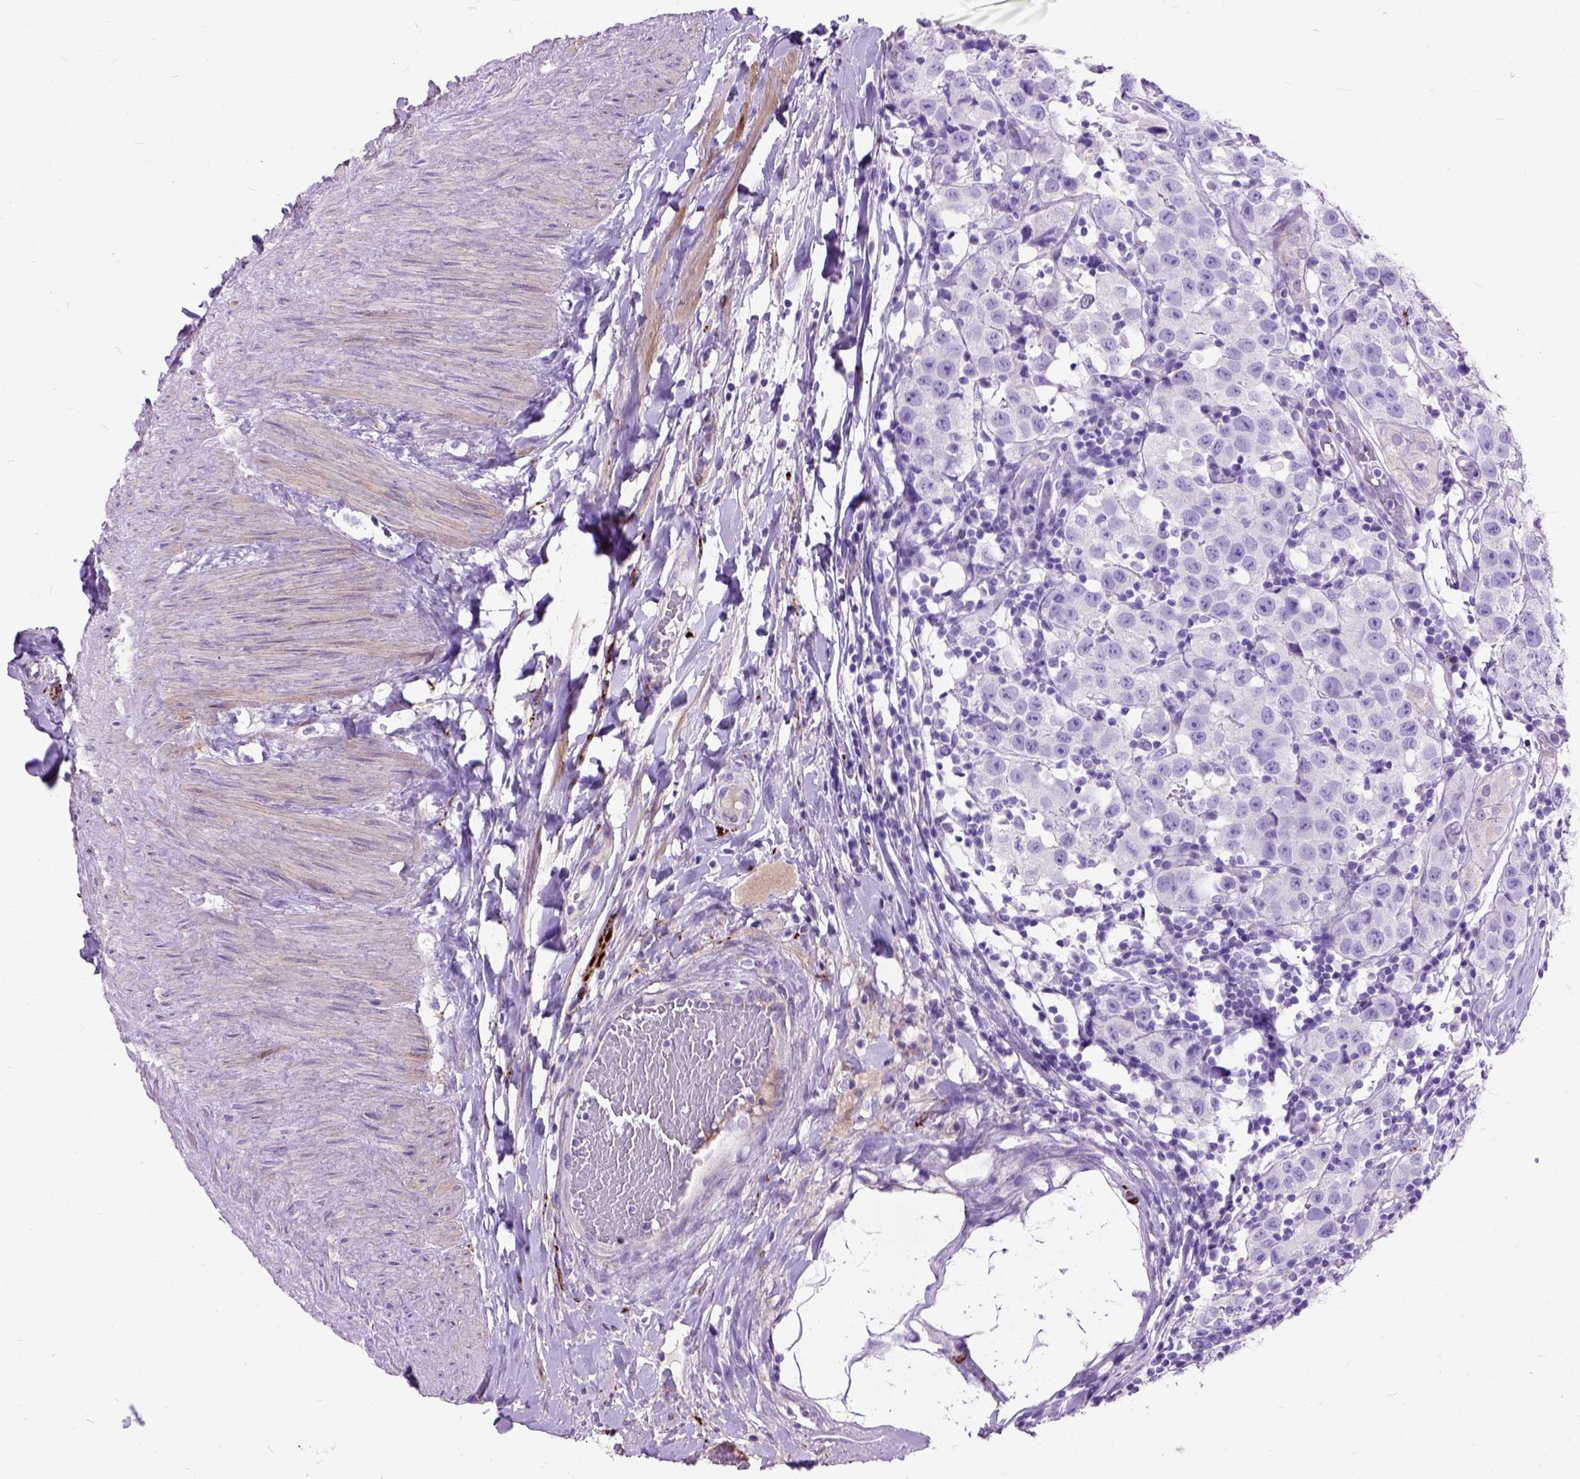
{"staining": {"intensity": "negative", "quantity": "none", "location": "none"}, "tissue": "testis cancer", "cell_type": "Tumor cells", "image_type": "cancer", "snomed": [{"axis": "morphology", "description": "Seminoma, NOS"}, {"axis": "topography", "description": "Testis"}], "caption": "DAB immunohistochemical staining of human testis seminoma exhibits no significant staining in tumor cells.", "gene": "MAPT", "patient": {"sex": "male", "age": 34}}